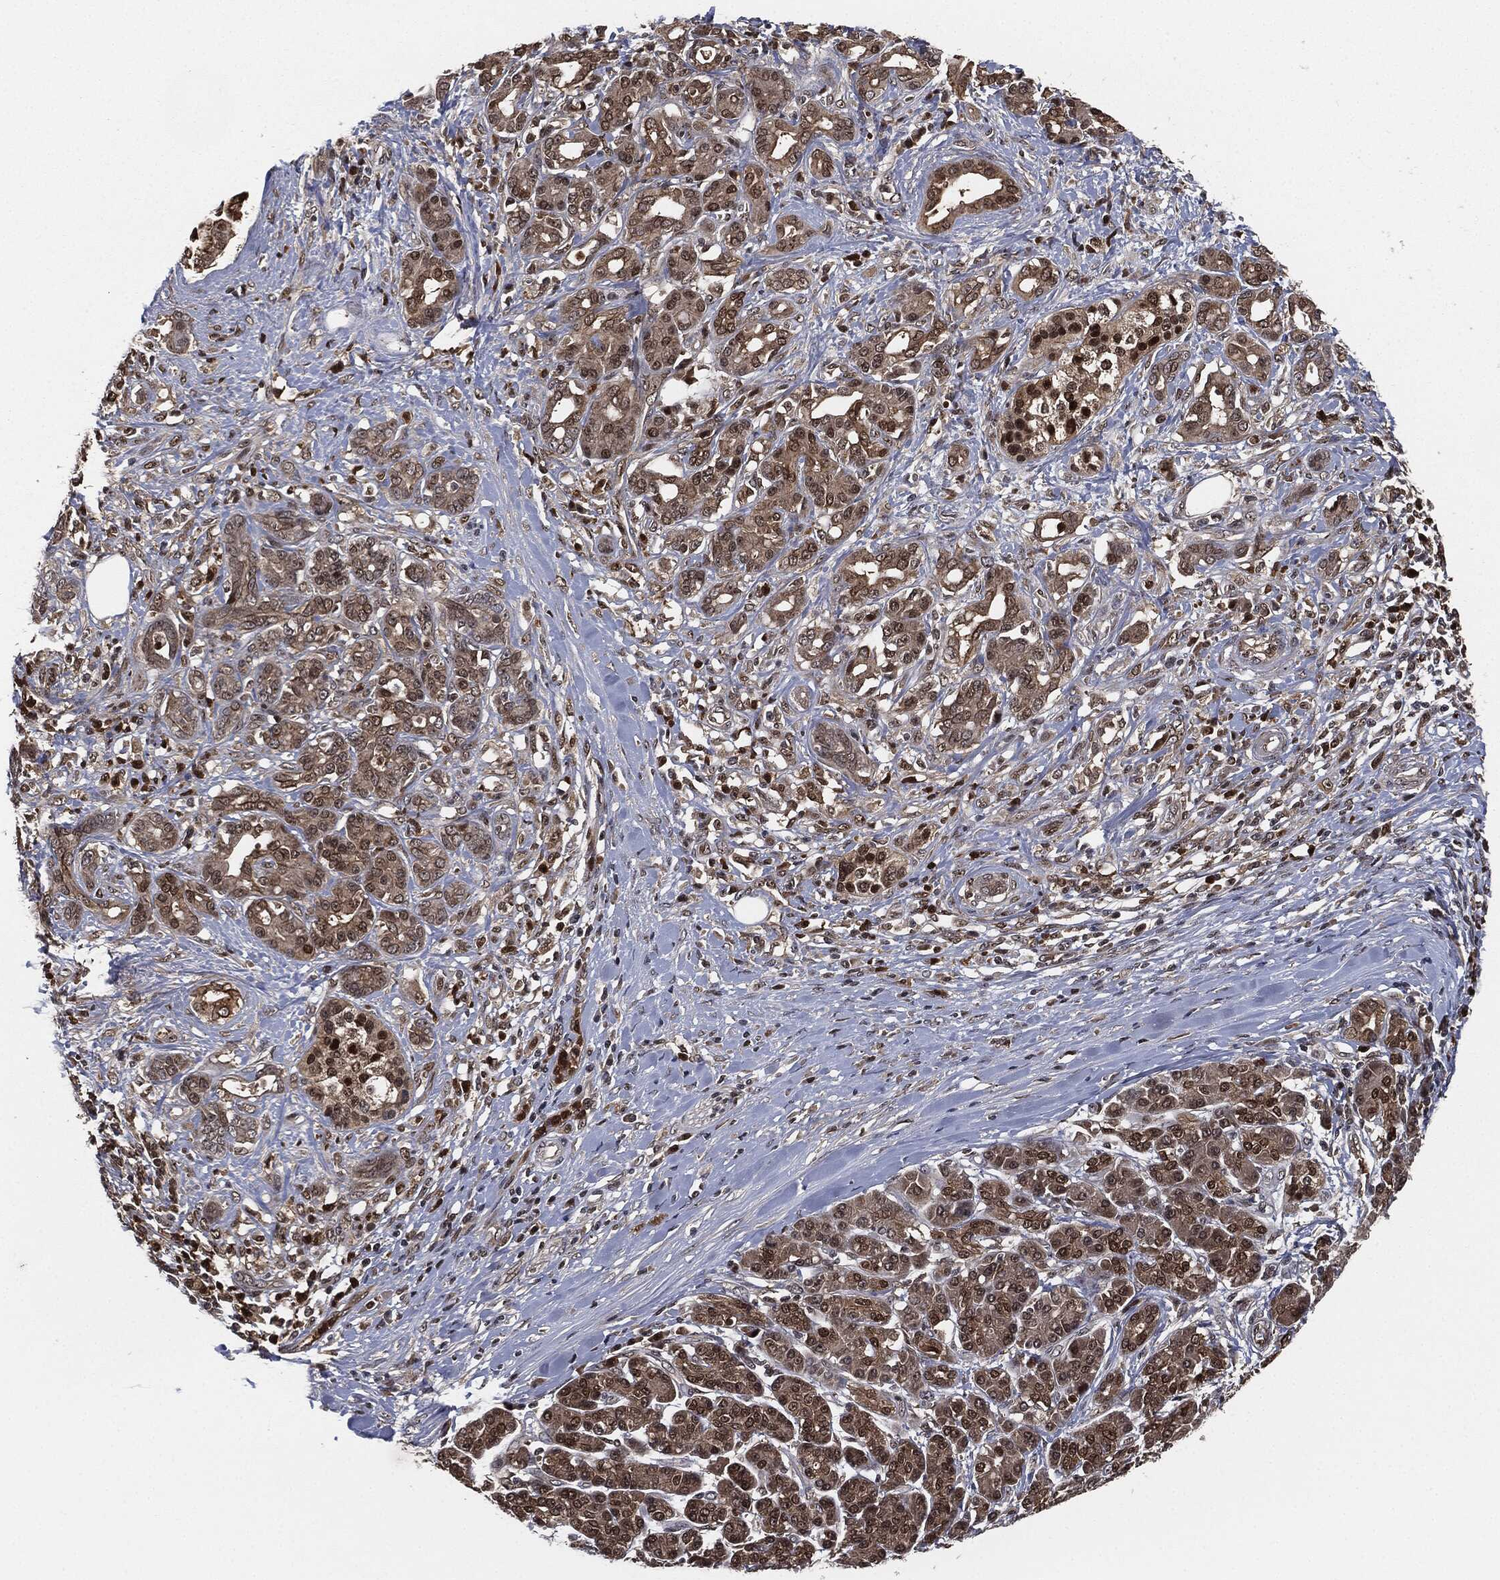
{"staining": {"intensity": "weak", "quantity": ">75%", "location": "cytoplasmic/membranous"}, "tissue": "pancreatic cancer", "cell_type": "Tumor cells", "image_type": "cancer", "snomed": [{"axis": "morphology", "description": "Adenocarcinoma, NOS"}, {"axis": "topography", "description": "Pancreas"}], "caption": "Adenocarcinoma (pancreatic) stained with IHC exhibits weak cytoplasmic/membranous positivity in about >75% of tumor cells.", "gene": "CAPRIN2", "patient": {"sex": "female", "age": 56}}